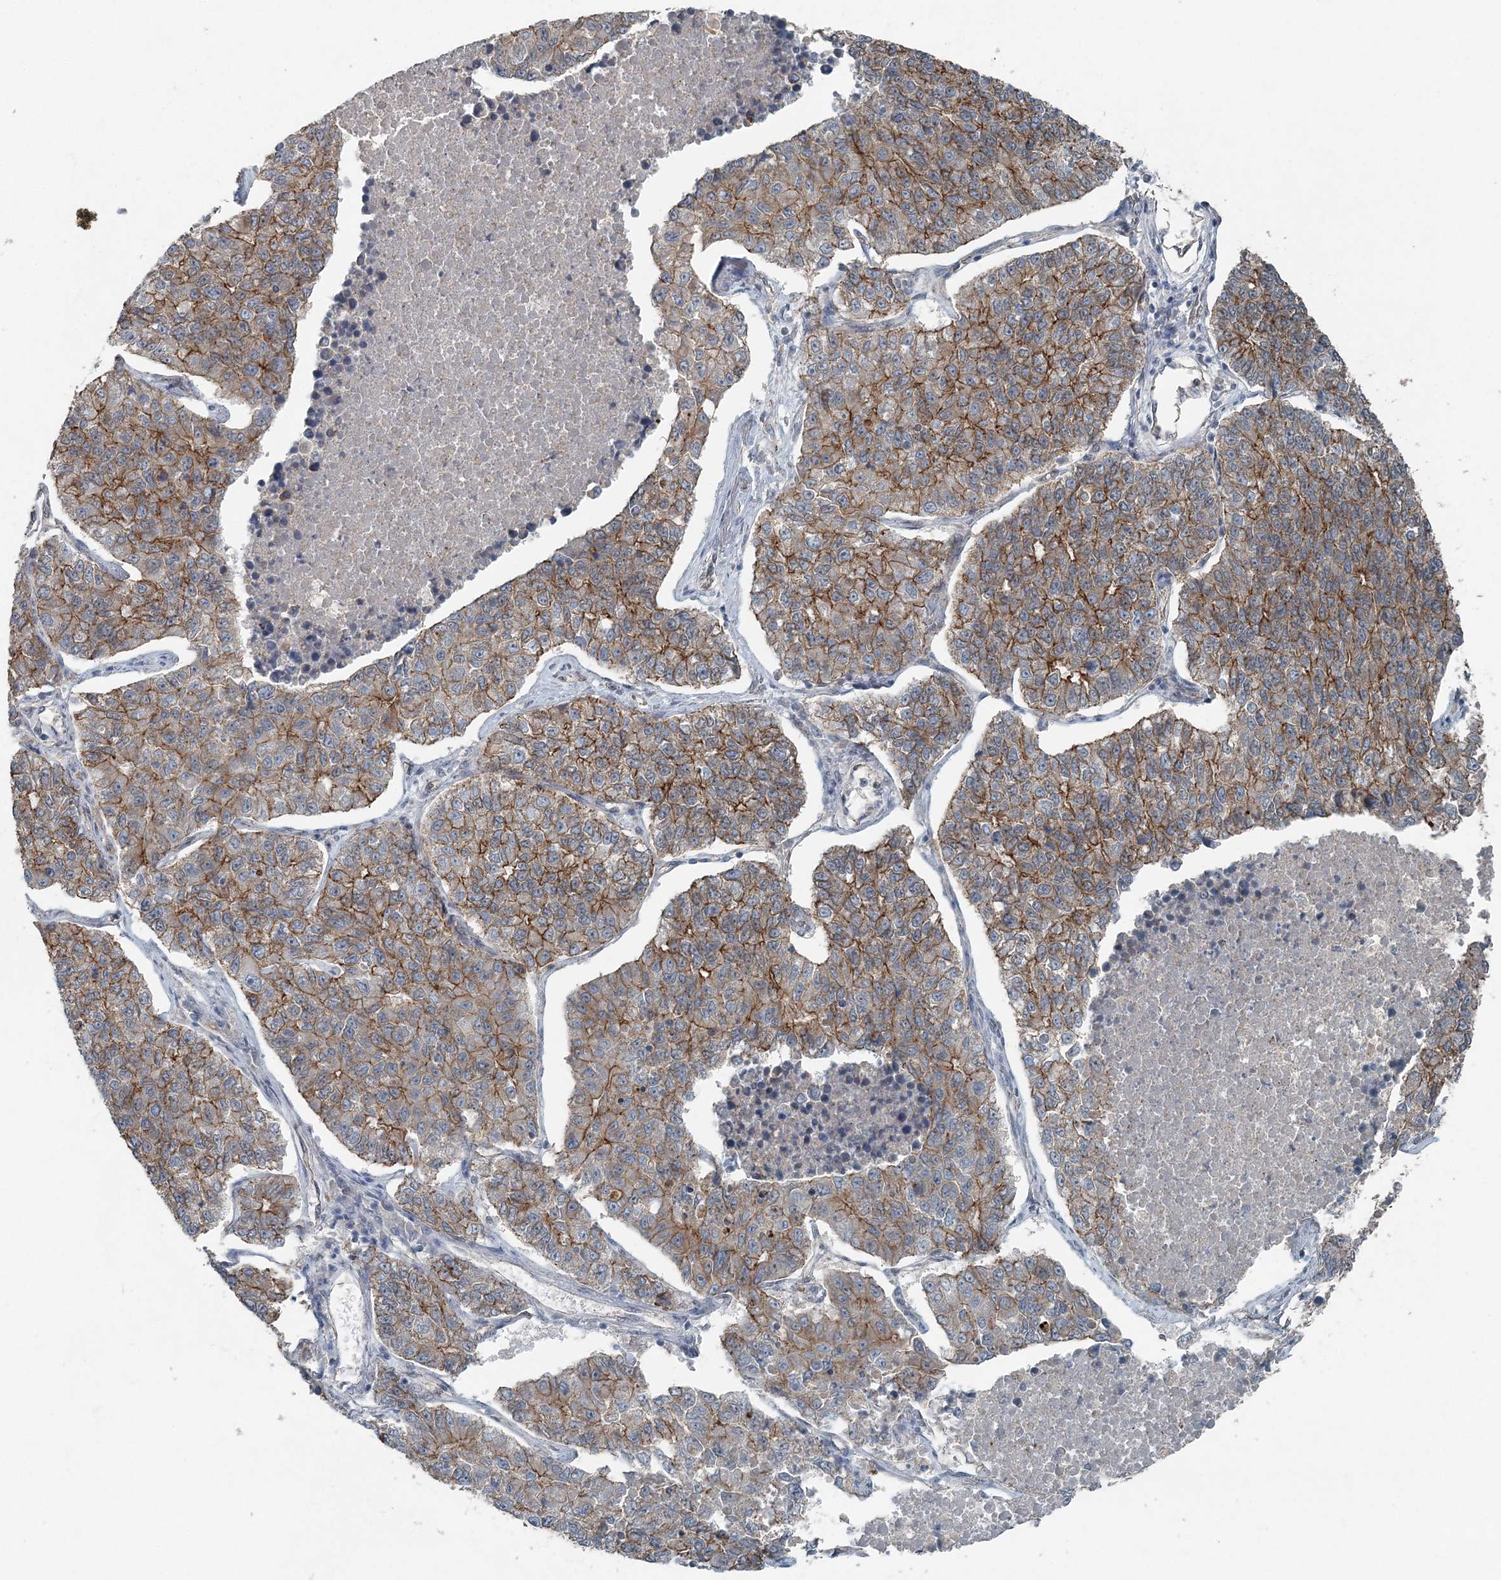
{"staining": {"intensity": "moderate", "quantity": ">75%", "location": "cytoplasmic/membranous"}, "tissue": "lung cancer", "cell_type": "Tumor cells", "image_type": "cancer", "snomed": [{"axis": "morphology", "description": "Adenocarcinoma, NOS"}, {"axis": "topography", "description": "Lung"}], "caption": "Approximately >75% of tumor cells in lung cancer (adenocarcinoma) exhibit moderate cytoplasmic/membranous protein staining as visualized by brown immunohistochemical staining.", "gene": "VSIG2", "patient": {"sex": "male", "age": 49}}